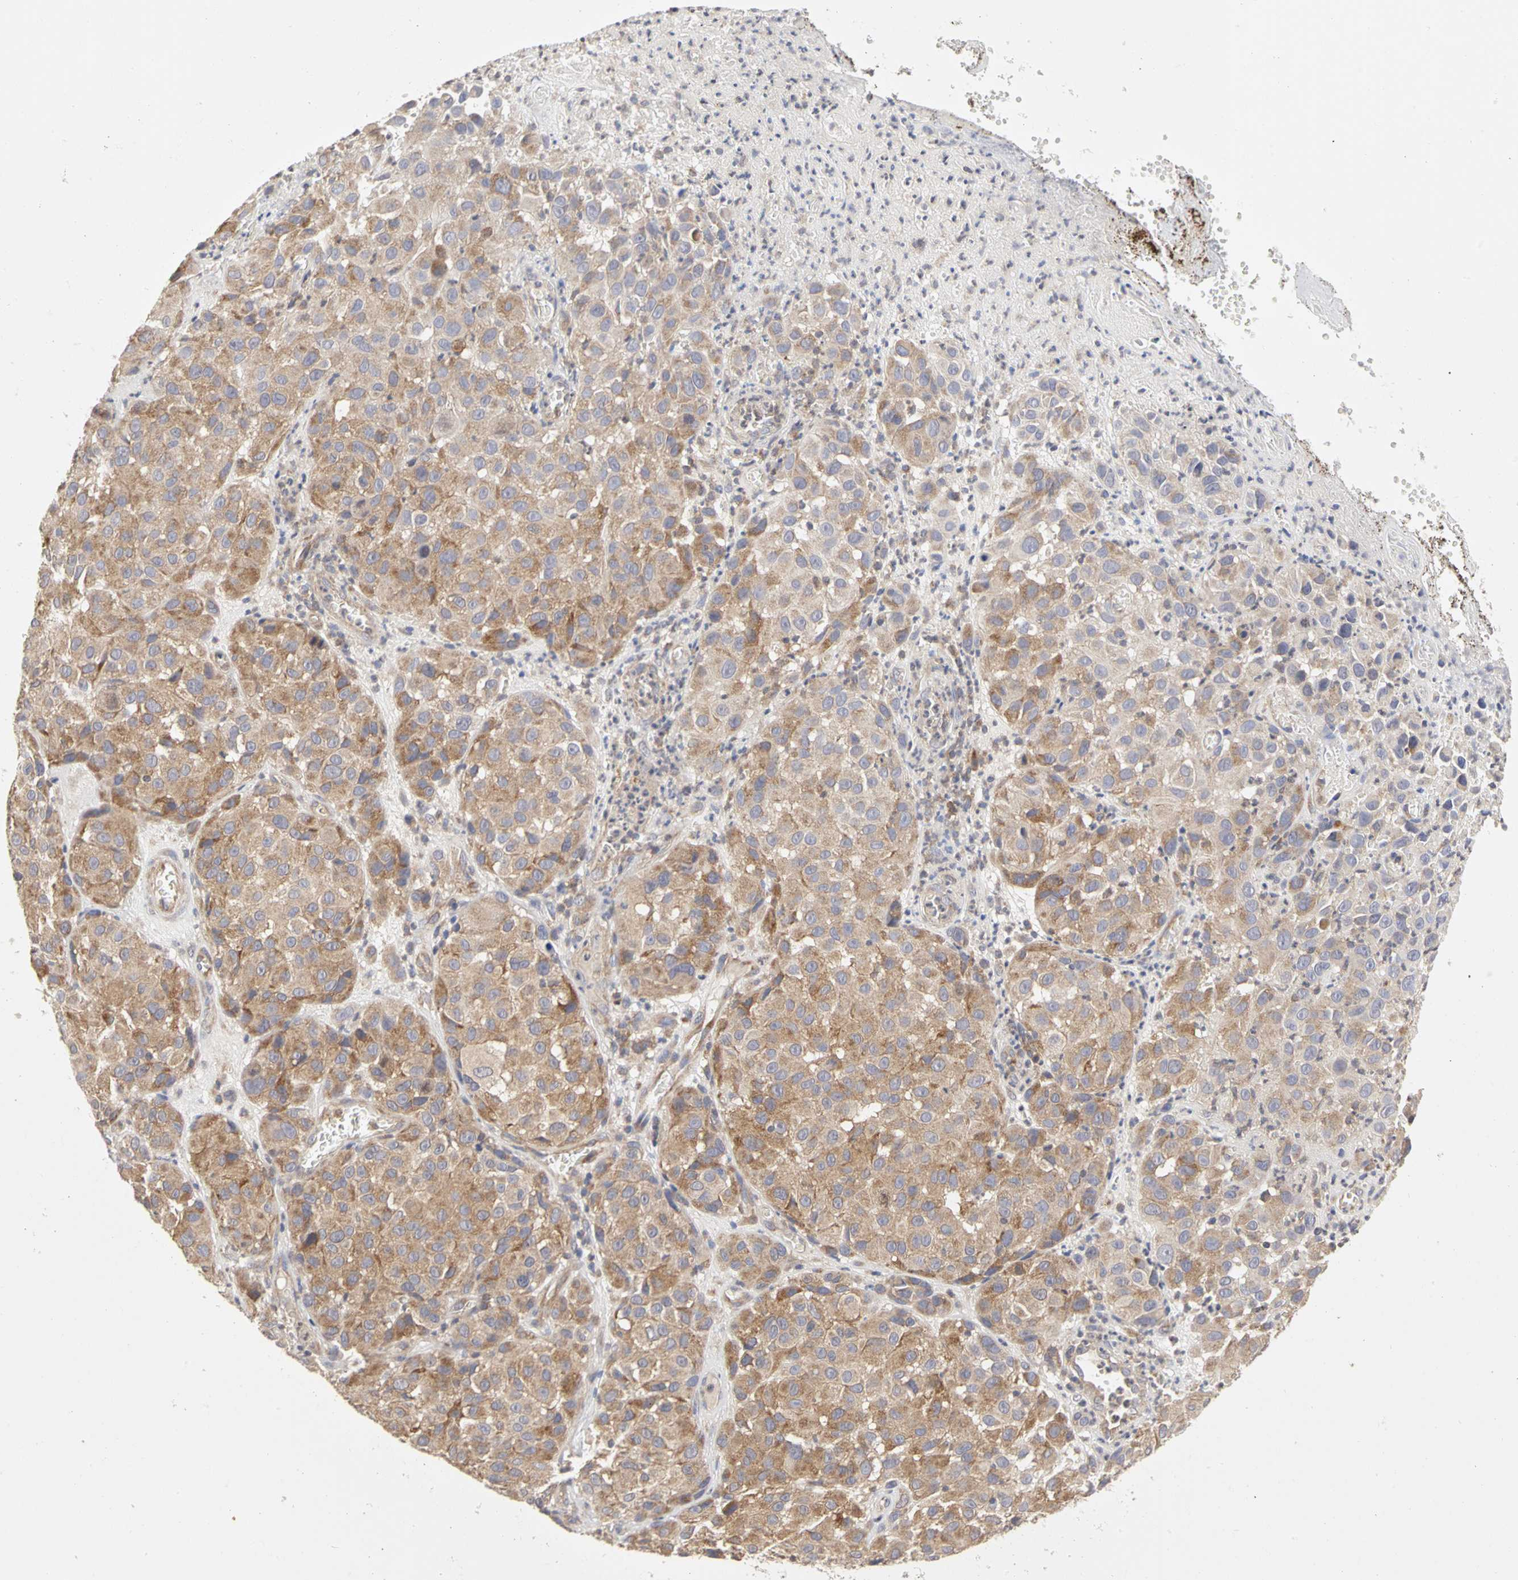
{"staining": {"intensity": "moderate", "quantity": ">75%", "location": "cytoplasmic/membranous"}, "tissue": "melanoma", "cell_type": "Tumor cells", "image_type": "cancer", "snomed": [{"axis": "morphology", "description": "Malignant melanoma, NOS"}, {"axis": "topography", "description": "Skin"}], "caption": "Moderate cytoplasmic/membranous protein positivity is identified in approximately >75% of tumor cells in malignant melanoma.", "gene": "IRAK1", "patient": {"sex": "female", "age": 21}}